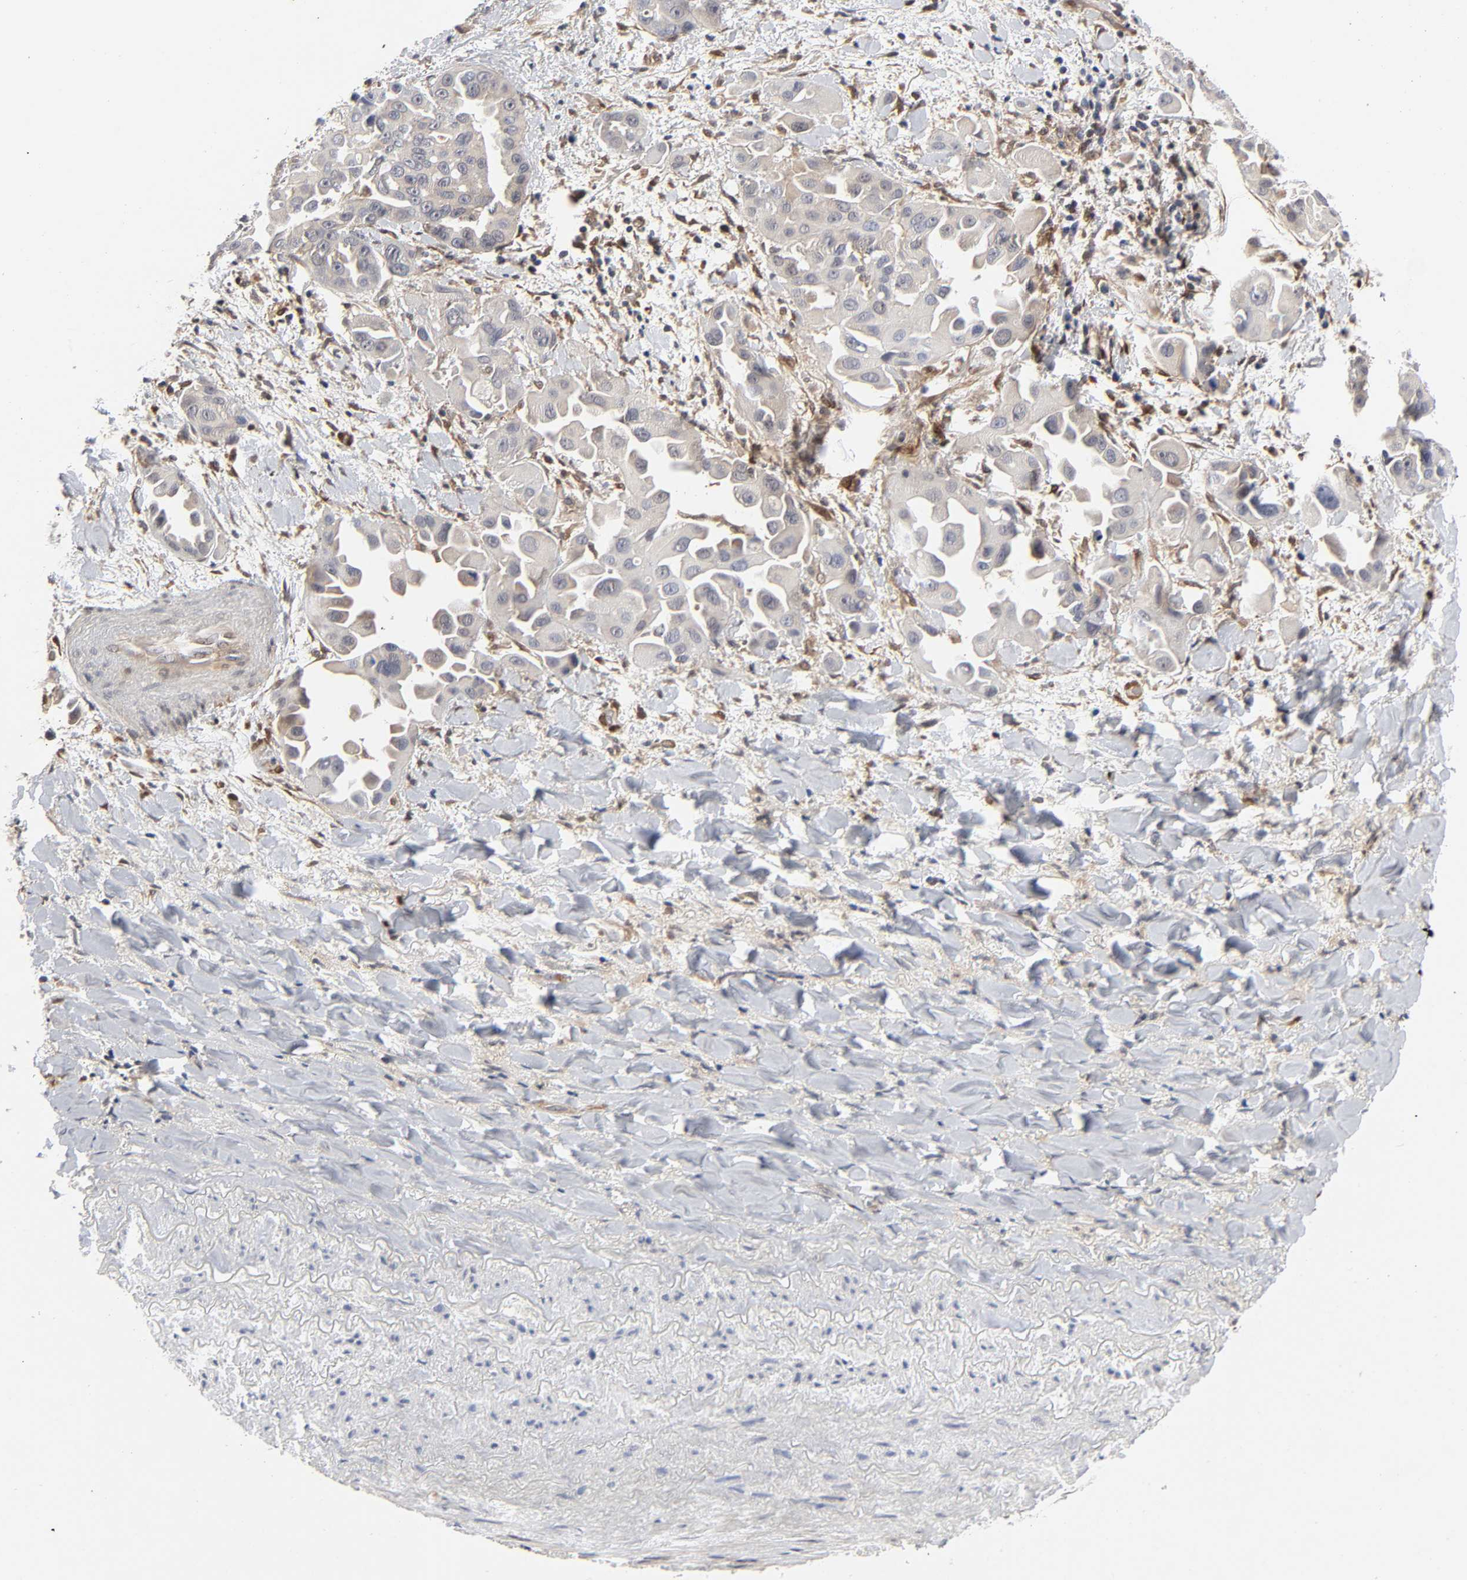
{"staining": {"intensity": "negative", "quantity": "none", "location": "none"}, "tissue": "lung cancer", "cell_type": "Tumor cells", "image_type": "cancer", "snomed": [{"axis": "morphology", "description": "Normal tissue, NOS"}, {"axis": "morphology", "description": "Adenocarcinoma, NOS"}, {"axis": "topography", "description": "Bronchus"}], "caption": "Immunohistochemistry photomicrograph of lung cancer (adenocarcinoma) stained for a protein (brown), which exhibits no staining in tumor cells. Nuclei are stained in blue.", "gene": "PTEN", "patient": {"sex": "male", "age": 68}}